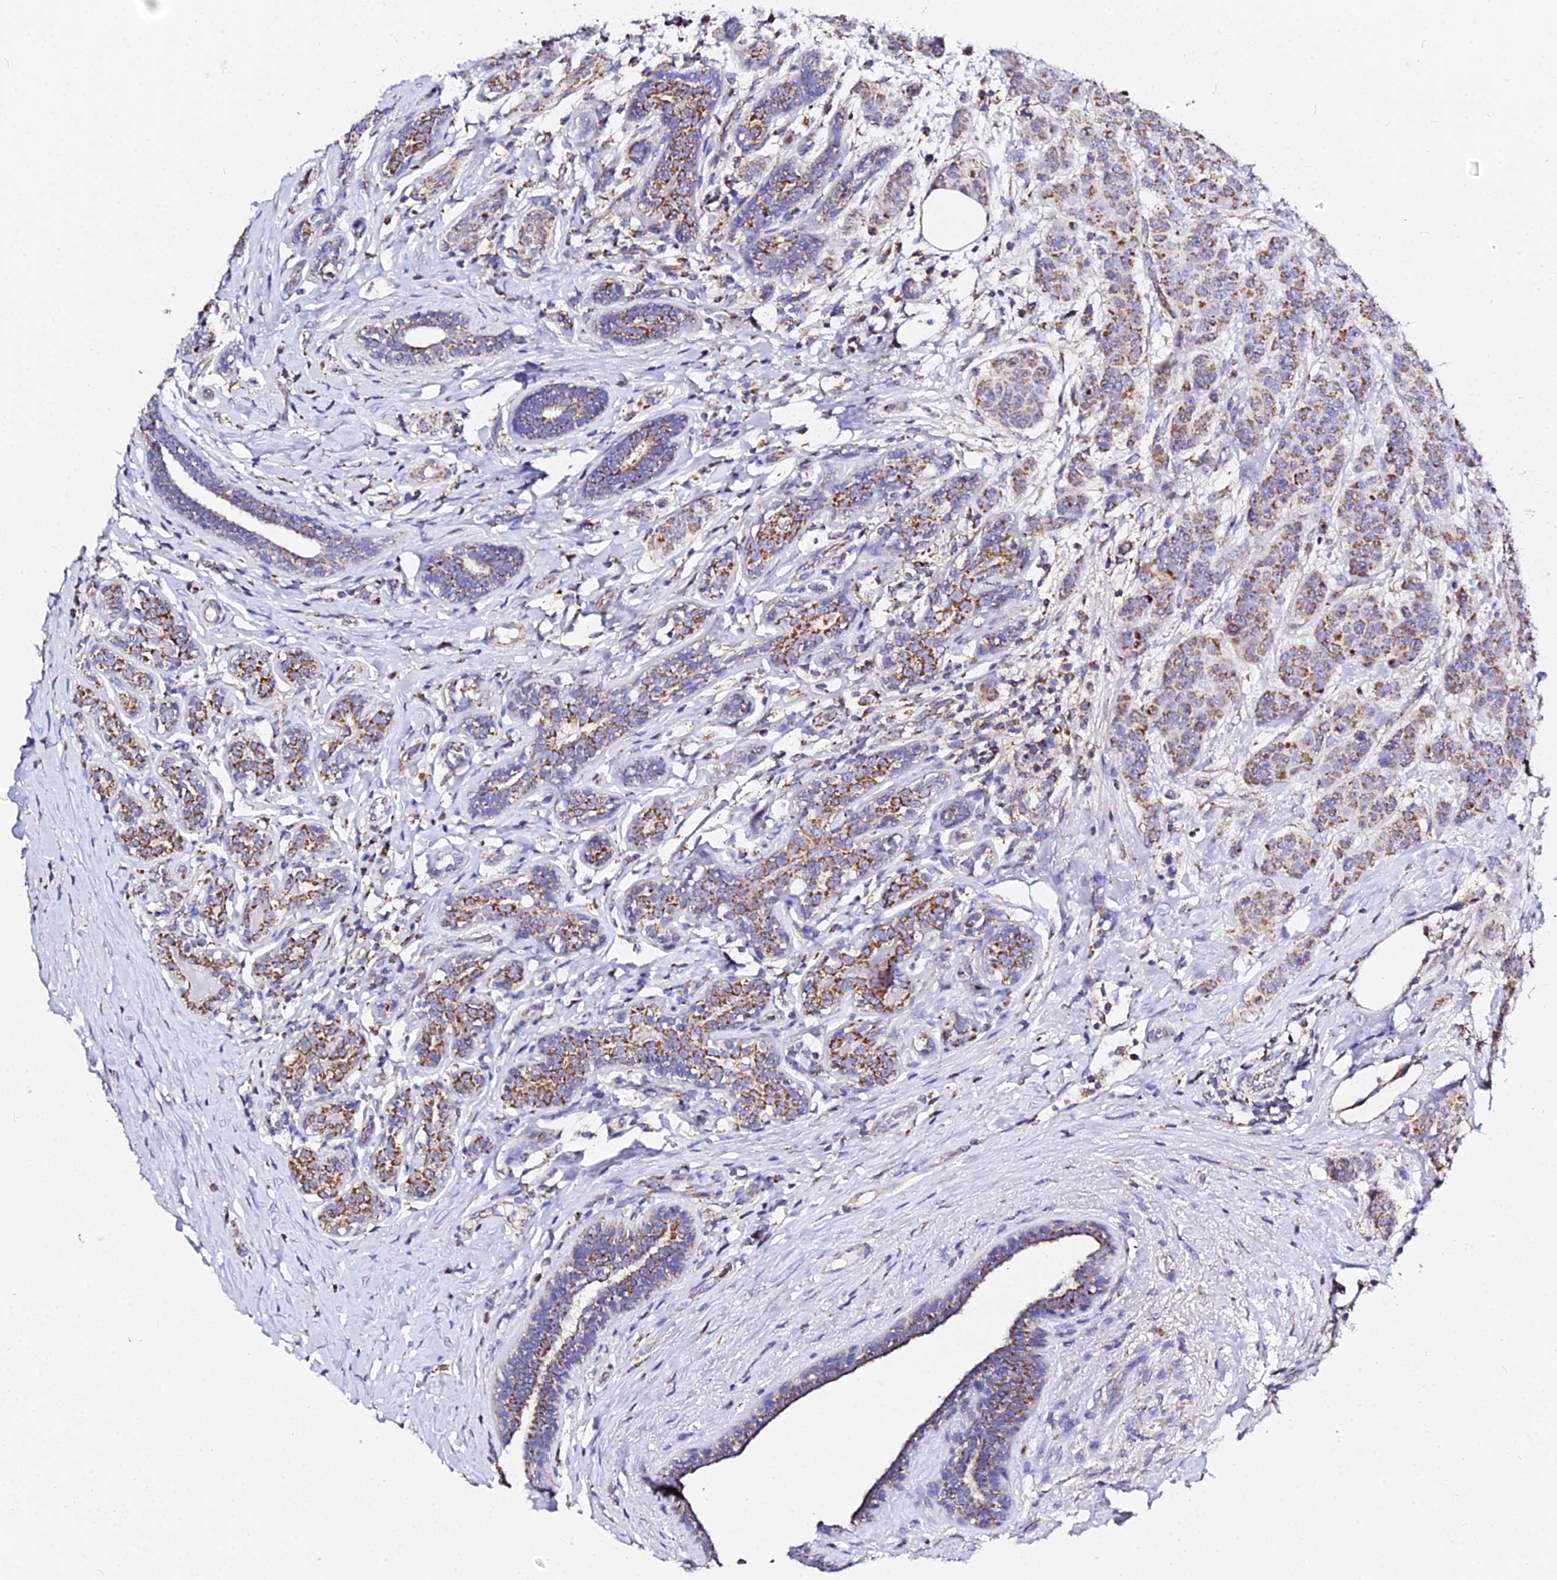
{"staining": {"intensity": "moderate", "quantity": ">75%", "location": "cytoplasmic/membranous"}, "tissue": "breast cancer", "cell_type": "Tumor cells", "image_type": "cancer", "snomed": [{"axis": "morphology", "description": "Duct carcinoma"}, {"axis": "topography", "description": "Breast"}], "caption": "IHC histopathology image of human breast infiltrating ductal carcinoma stained for a protein (brown), which exhibits medium levels of moderate cytoplasmic/membranous positivity in about >75% of tumor cells.", "gene": "ZNF573", "patient": {"sex": "female", "age": 40}}